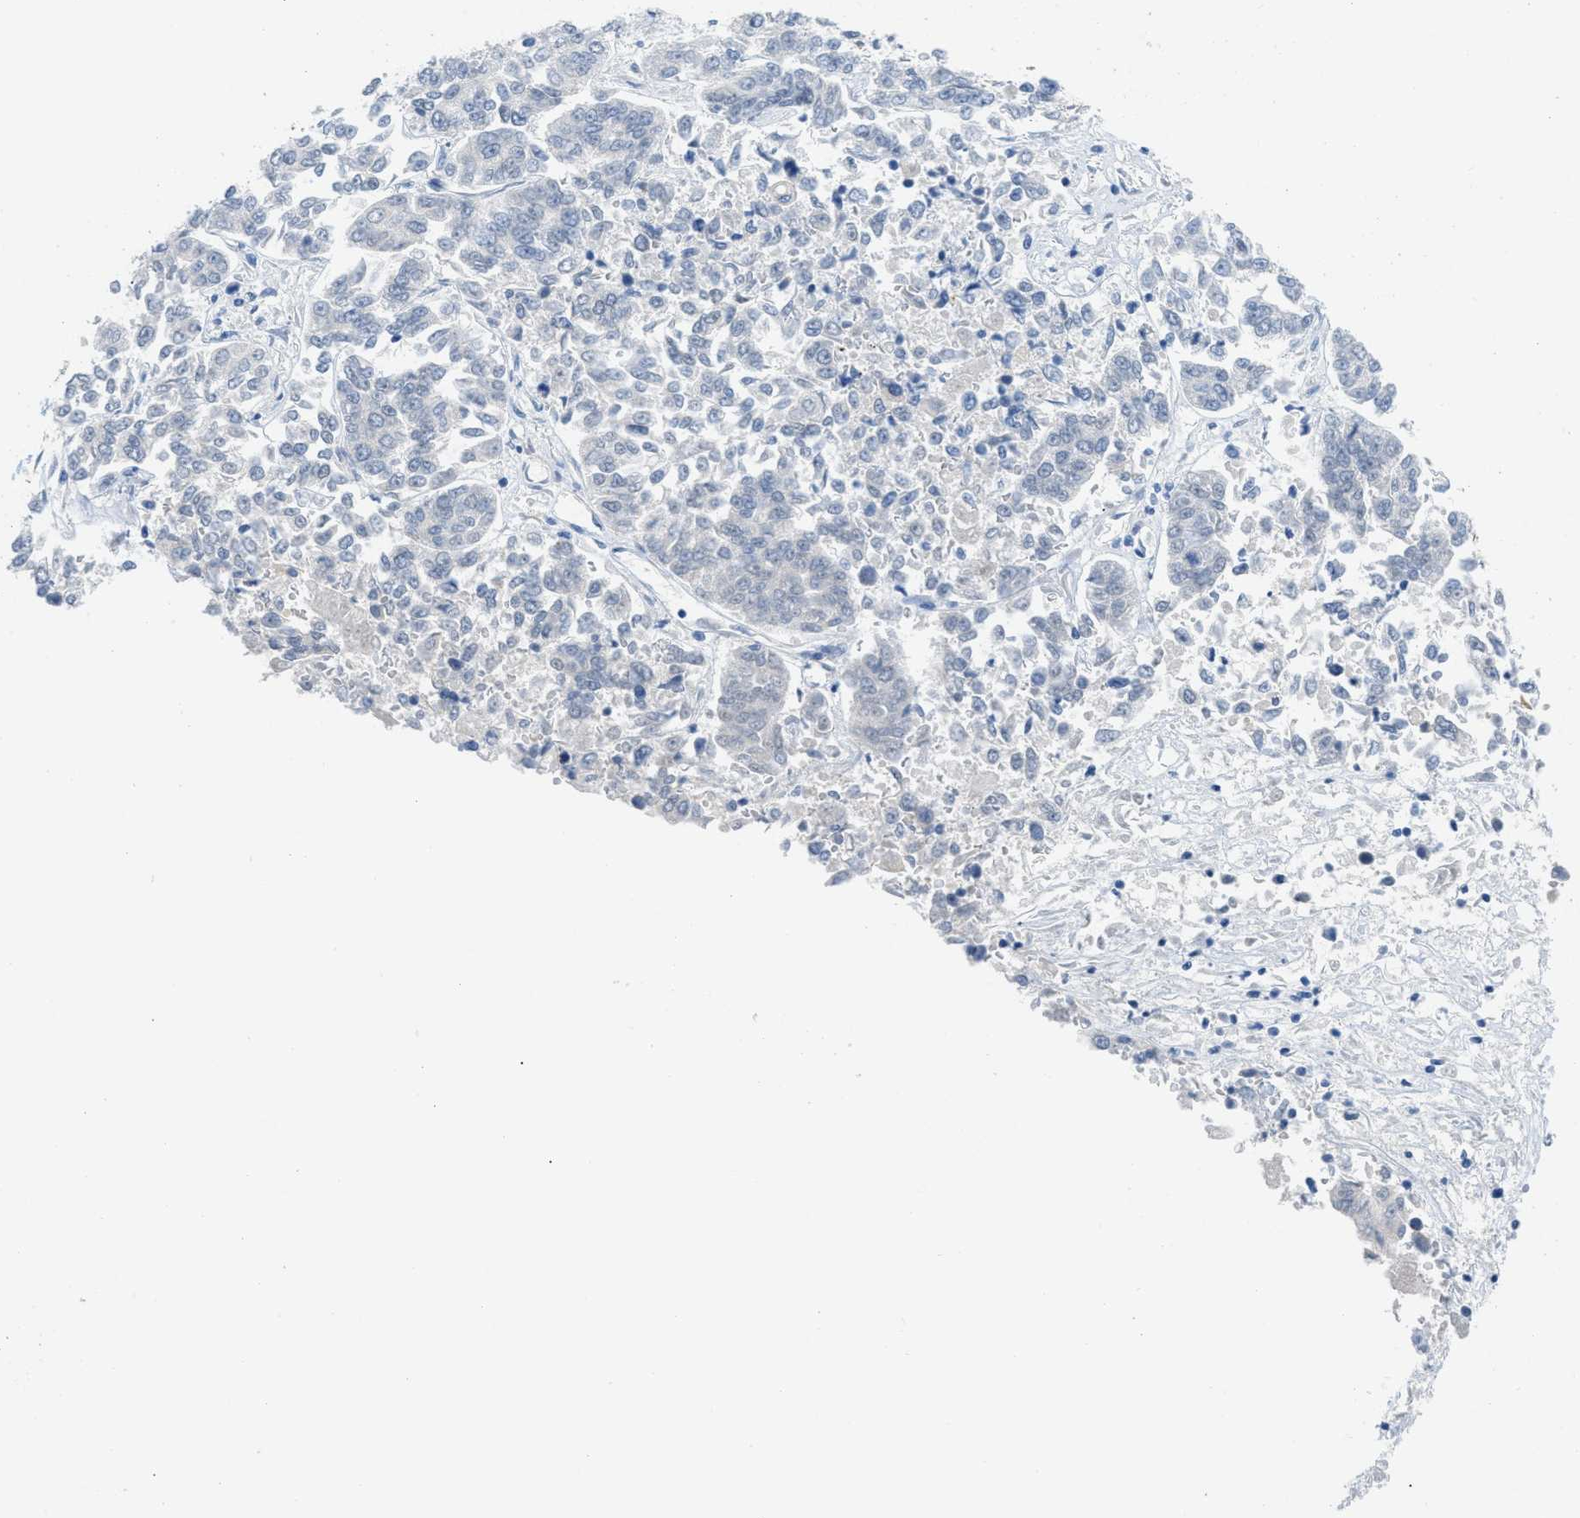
{"staining": {"intensity": "negative", "quantity": "none", "location": "none"}, "tissue": "lung cancer", "cell_type": "Tumor cells", "image_type": "cancer", "snomed": [{"axis": "morphology", "description": "Adenocarcinoma, NOS"}, {"axis": "topography", "description": "Lung"}], "caption": "DAB (3,3'-diaminobenzidine) immunohistochemical staining of human lung cancer reveals no significant staining in tumor cells.", "gene": "HSF2", "patient": {"sex": "male", "age": 84}}